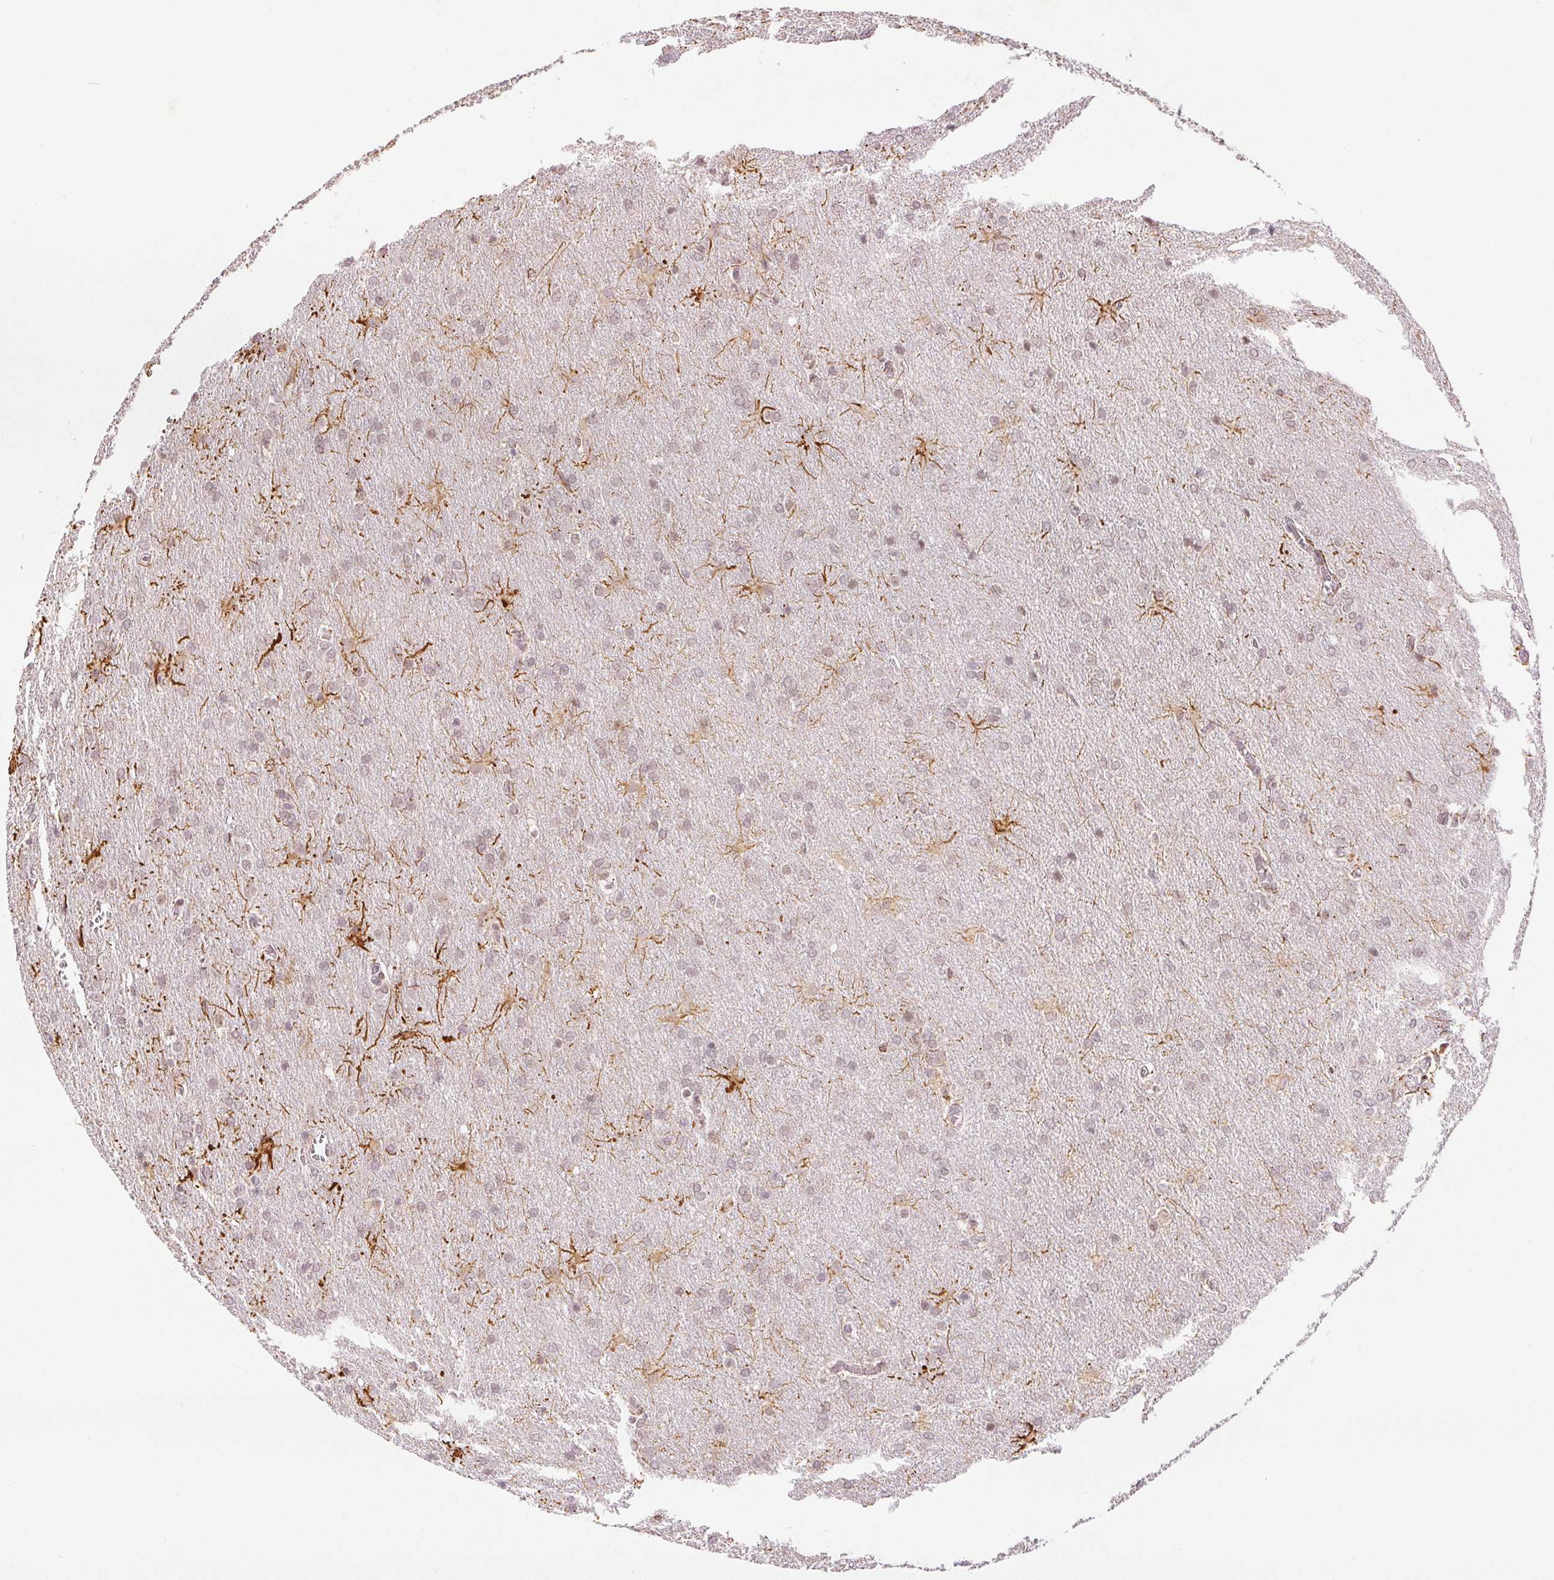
{"staining": {"intensity": "negative", "quantity": "none", "location": "none"}, "tissue": "glioma", "cell_type": "Tumor cells", "image_type": "cancer", "snomed": [{"axis": "morphology", "description": "Glioma, malignant, High grade"}, {"axis": "topography", "description": "Brain"}], "caption": "This is a image of IHC staining of glioma, which shows no positivity in tumor cells.", "gene": "DEK", "patient": {"sex": "male", "age": 68}}